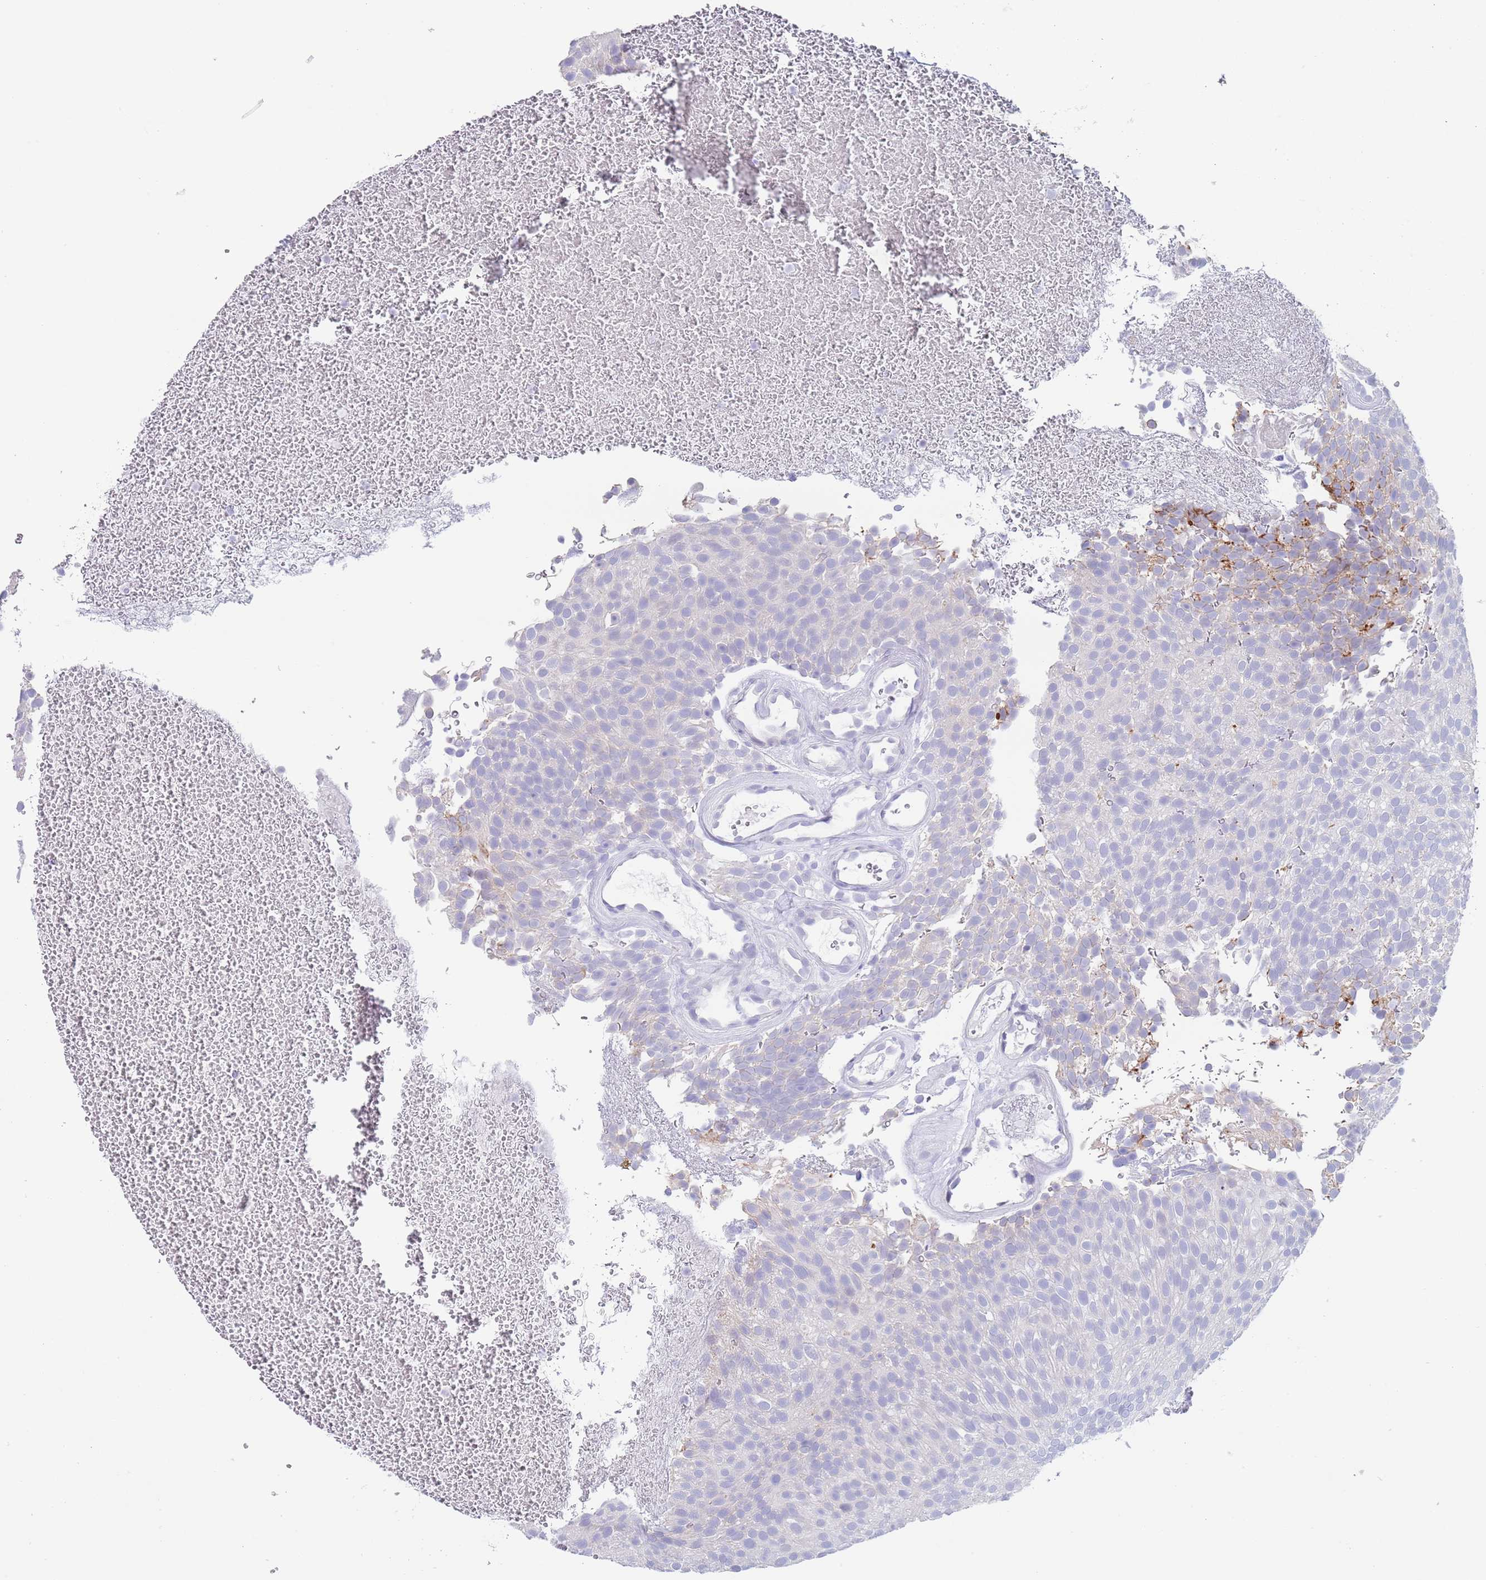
{"staining": {"intensity": "negative", "quantity": "none", "location": "none"}, "tissue": "urothelial cancer", "cell_type": "Tumor cells", "image_type": "cancer", "snomed": [{"axis": "morphology", "description": "Urothelial carcinoma, Low grade"}, {"axis": "topography", "description": "Urinary bladder"}], "caption": "The immunohistochemistry histopathology image has no significant positivity in tumor cells of urothelial cancer tissue.", "gene": "SPIRE2", "patient": {"sex": "male", "age": 78}}